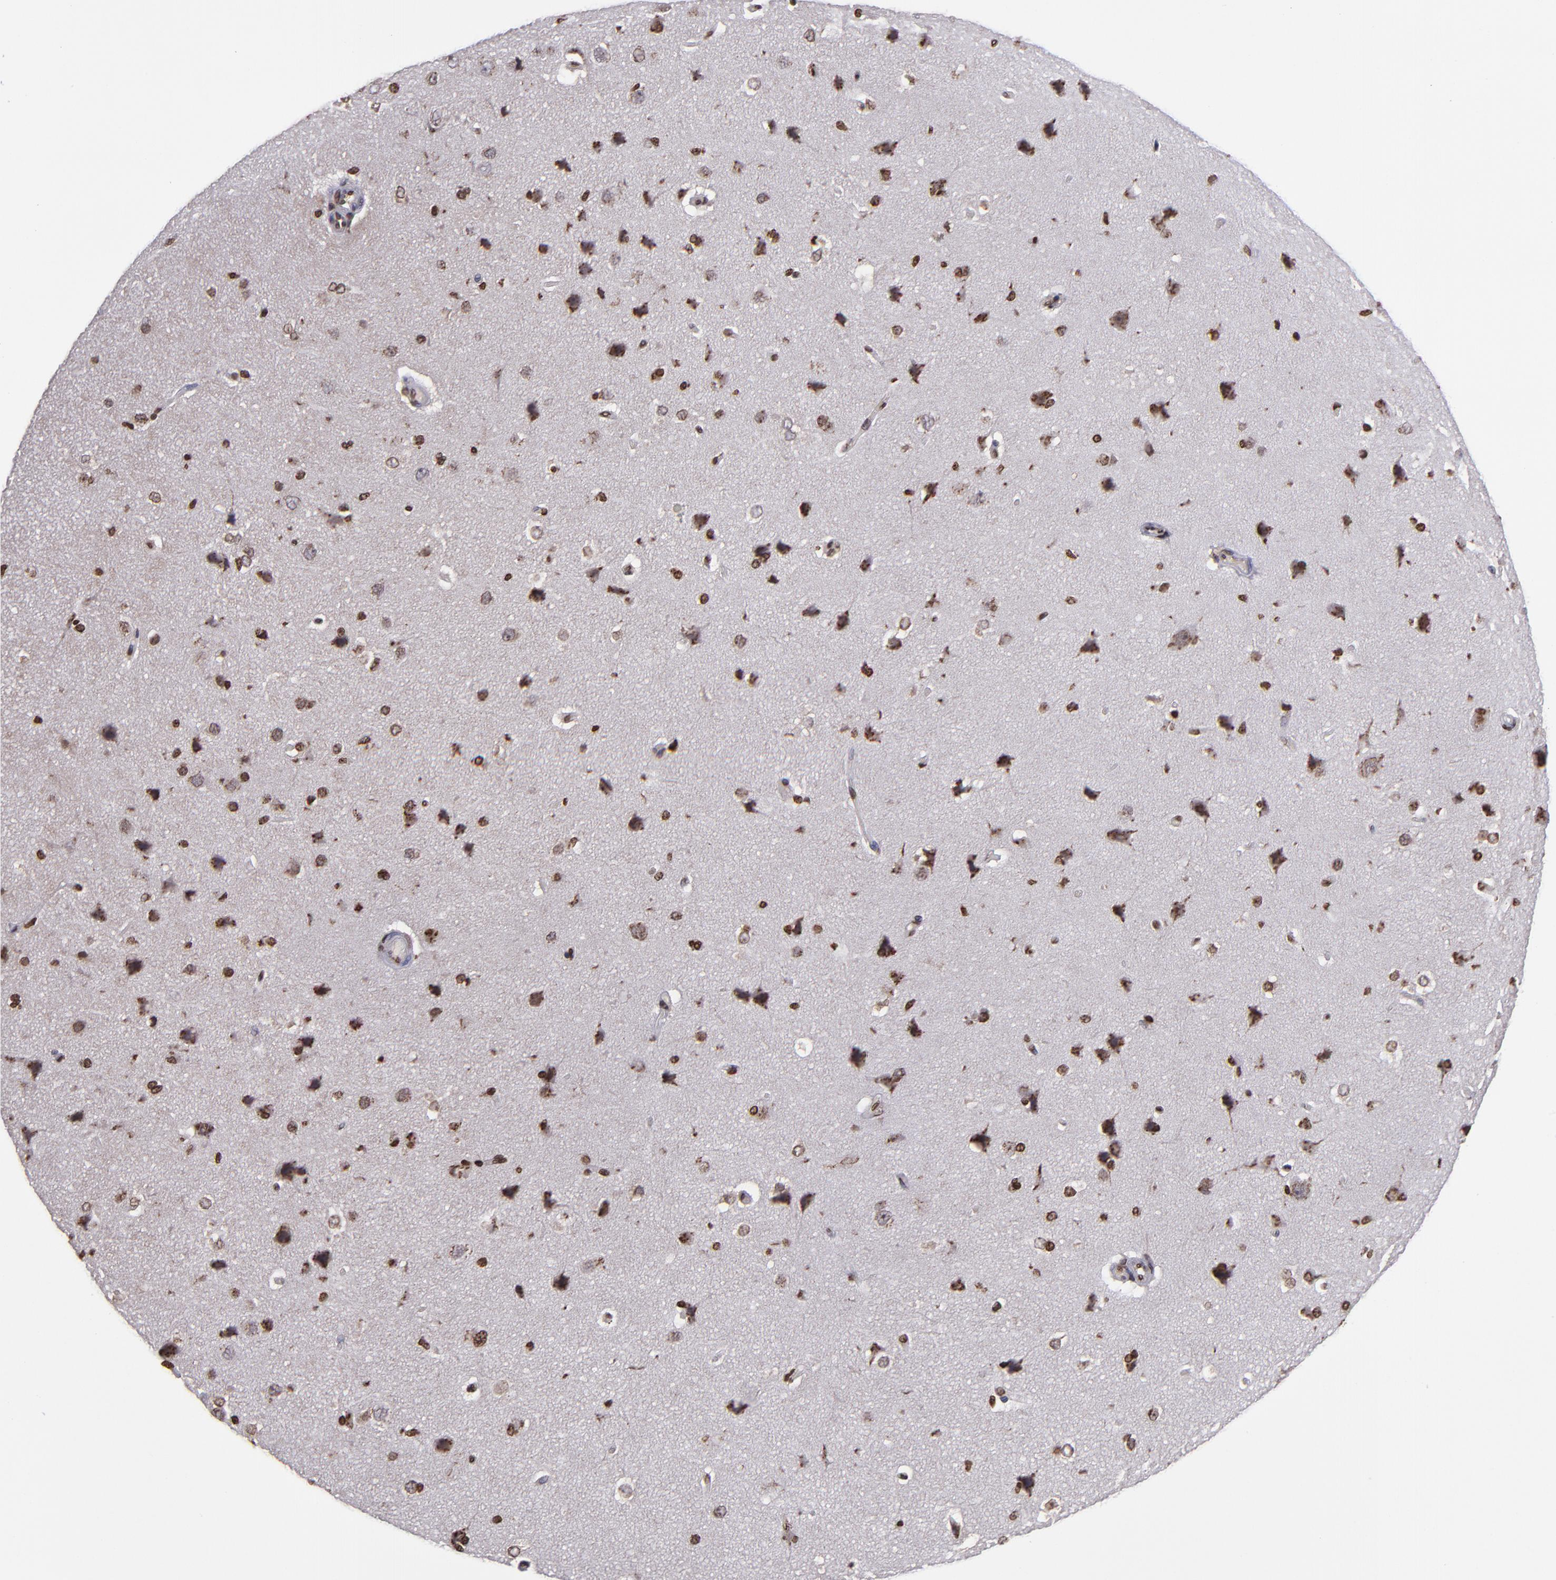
{"staining": {"intensity": "moderate", "quantity": "25%-75%", "location": "nuclear"}, "tissue": "cerebral cortex", "cell_type": "Endothelial cells", "image_type": "normal", "snomed": [{"axis": "morphology", "description": "Normal tissue, NOS"}, {"axis": "topography", "description": "Cerebral cortex"}], "caption": "A brown stain shows moderate nuclear staining of a protein in endothelial cells of benign cerebral cortex. (DAB IHC with brightfield microscopy, high magnification).", "gene": "CSDC2", "patient": {"sex": "female", "age": 45}}